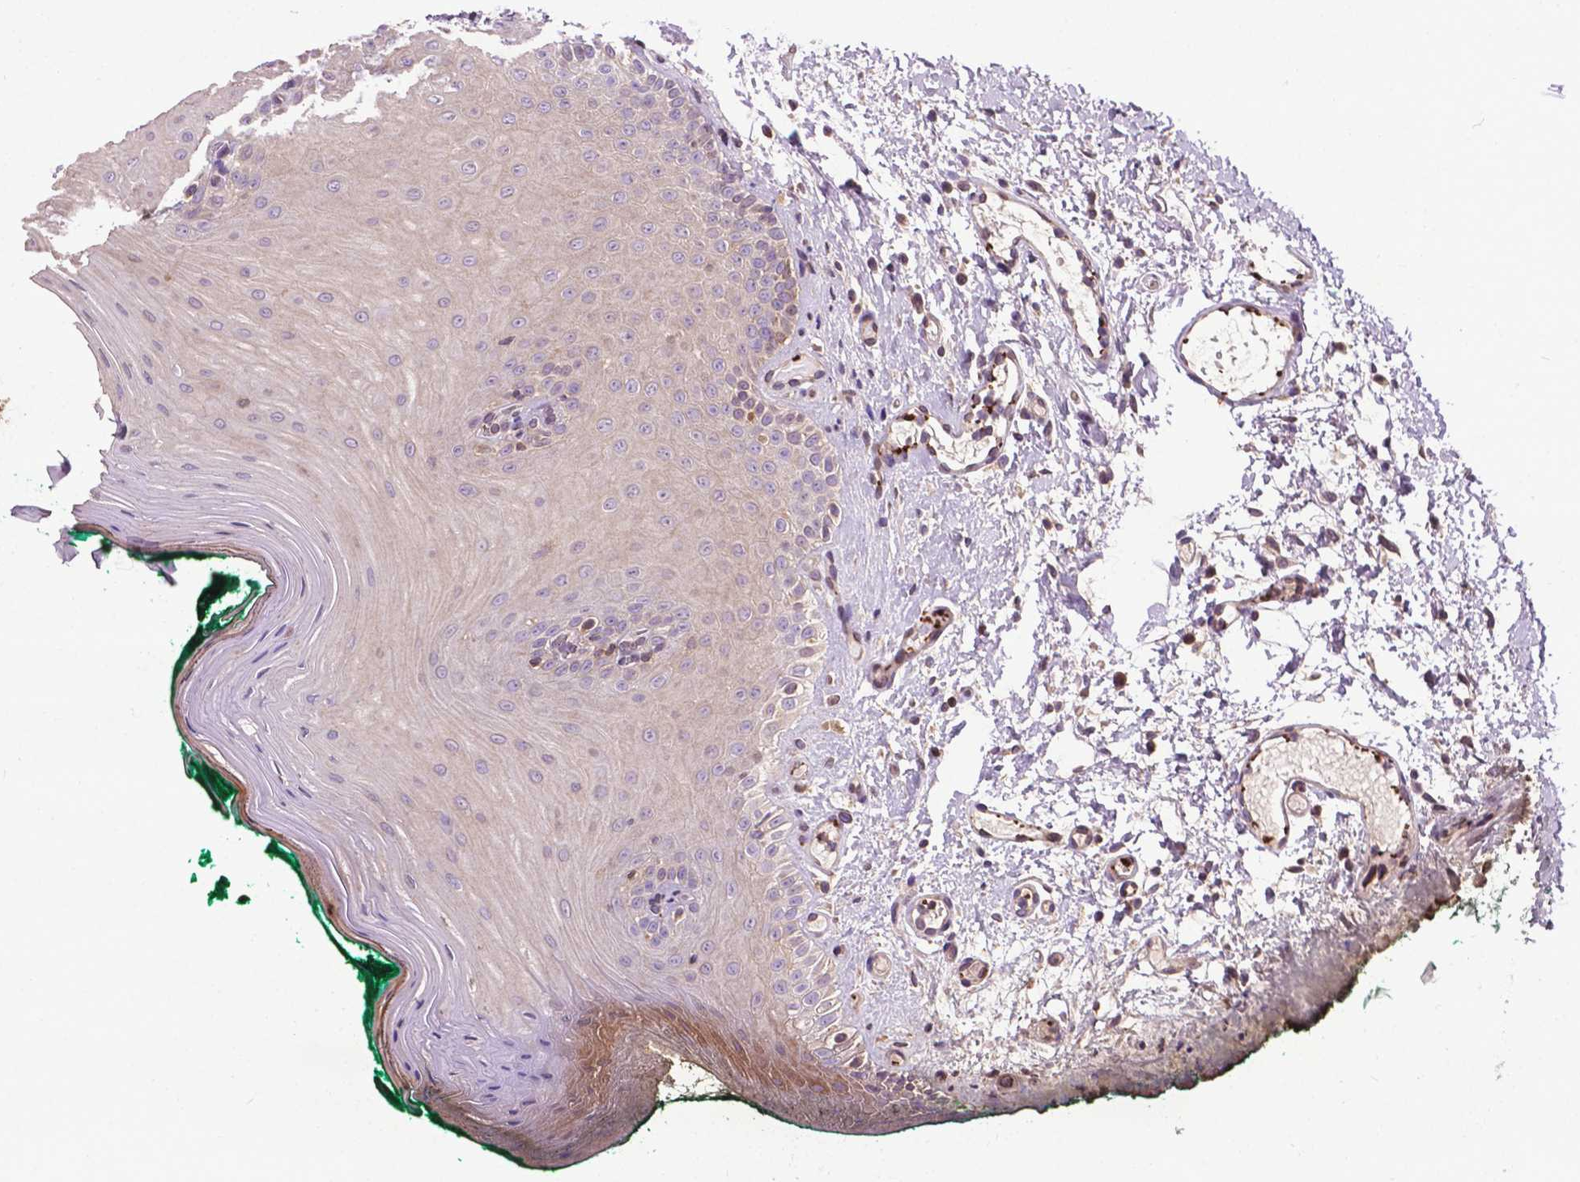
{"staining": {"intensity": "weak", "quantity": "25%-75%", "location": "cytoplasmic/membranous"}, "tissue": "oral mucosa", "cell_type": "Squamous epithelial cells", "image_type": "normal", "snomed": [{"axis": "morphology", "description": "Normal tissue, NOS"}, {"axis": "topography", "description": "Oral tissue"}], "caption": "Brown immunohistochemical staining in benign human oral mucosa exhibits weak cytoplasmic/membranous positivity in approximately 25%-75% of squamous epithelial cells.", "gene": "SPNS2", "patient": {"sex": "female", "age": 83}}